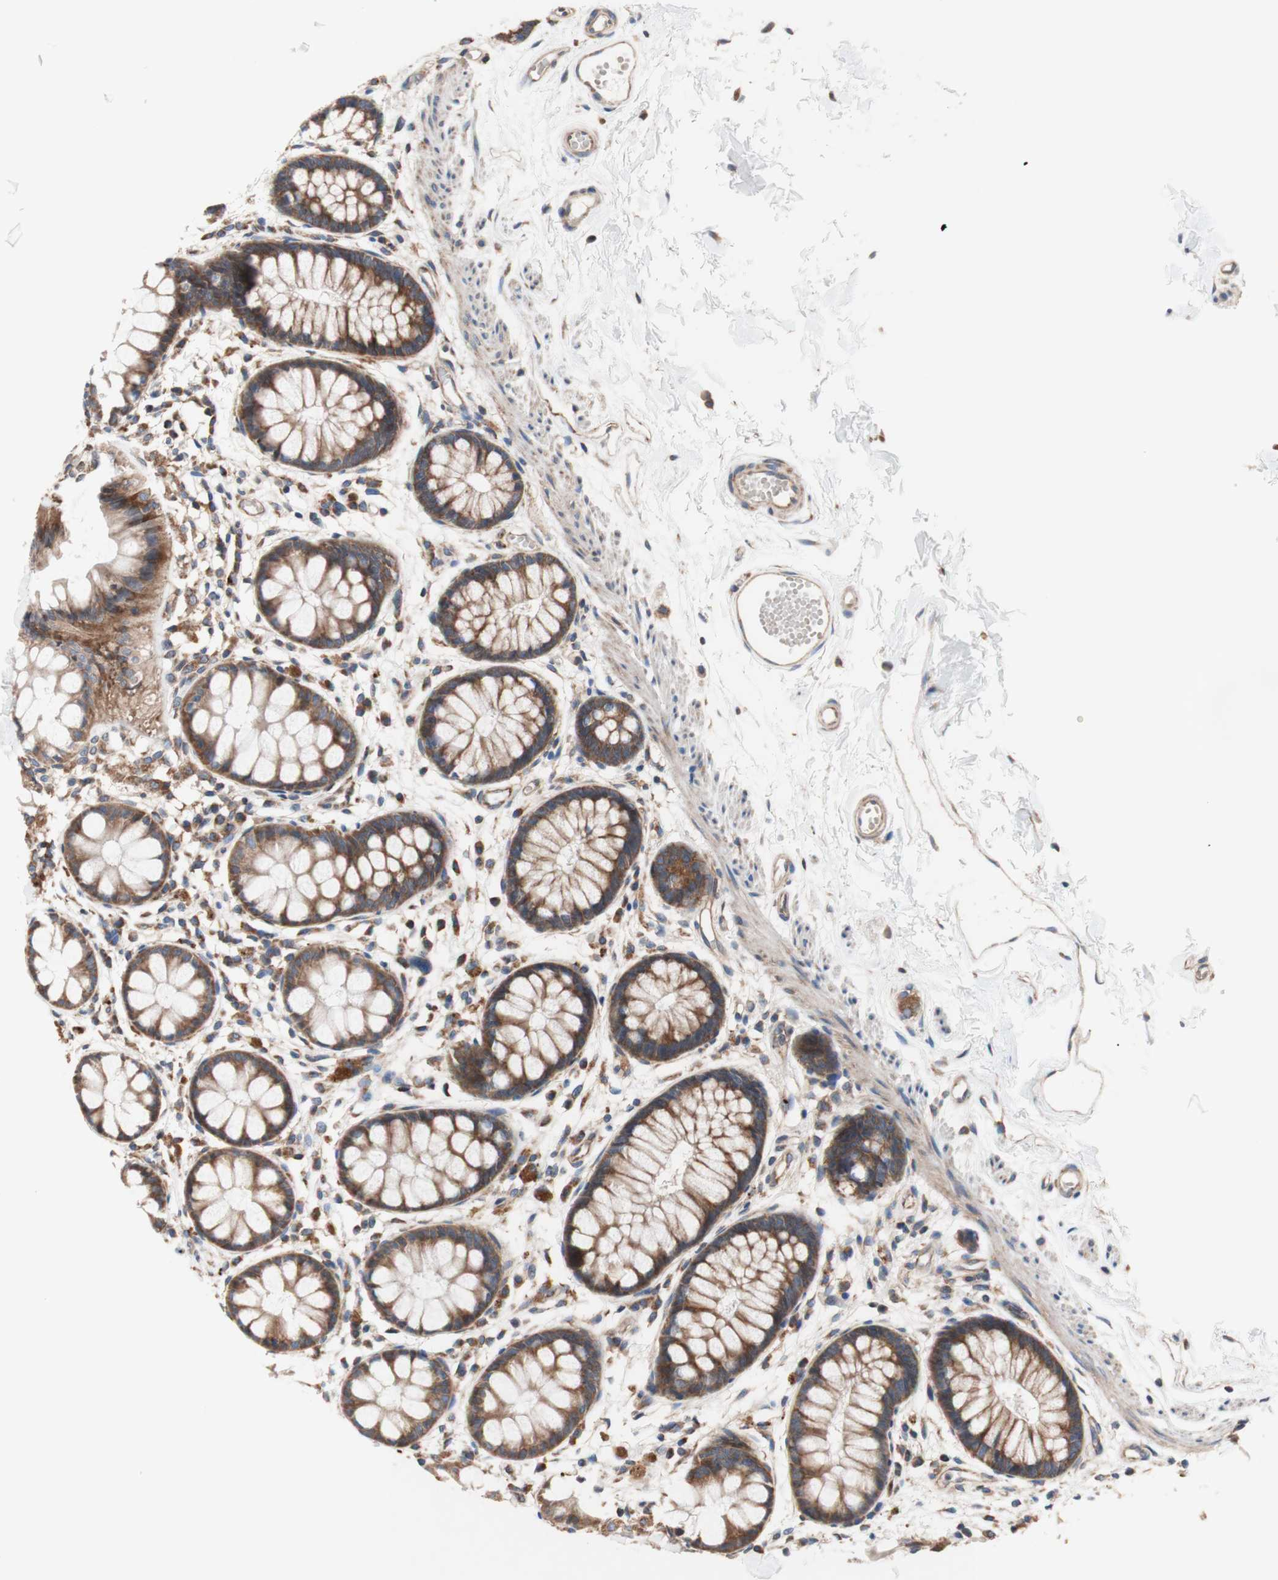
{"staining": {"intensity": "strong", "quantity": ">75%", "location": "cytoplasmic/membranous"}, "tissue": "rectum", "cell_type": "Glandular cells", "image_type": "normal", "snomed": [{"axis": "morphology", "description": "Normal tissue, NOS"}, {"axis": "topography", "description": "Rectum"}], "caption": "Rectum stained with DAB immunohistochemistry (IHC) demonstrates high levels of strong cytoplasmic/membranous expression in approximately >75% of glandular cells. (DAB IHC, brown staining for protein, blue staining for nuclei).", "gene": "FMR1", "patient": {"sex": "female", "age": 66}}